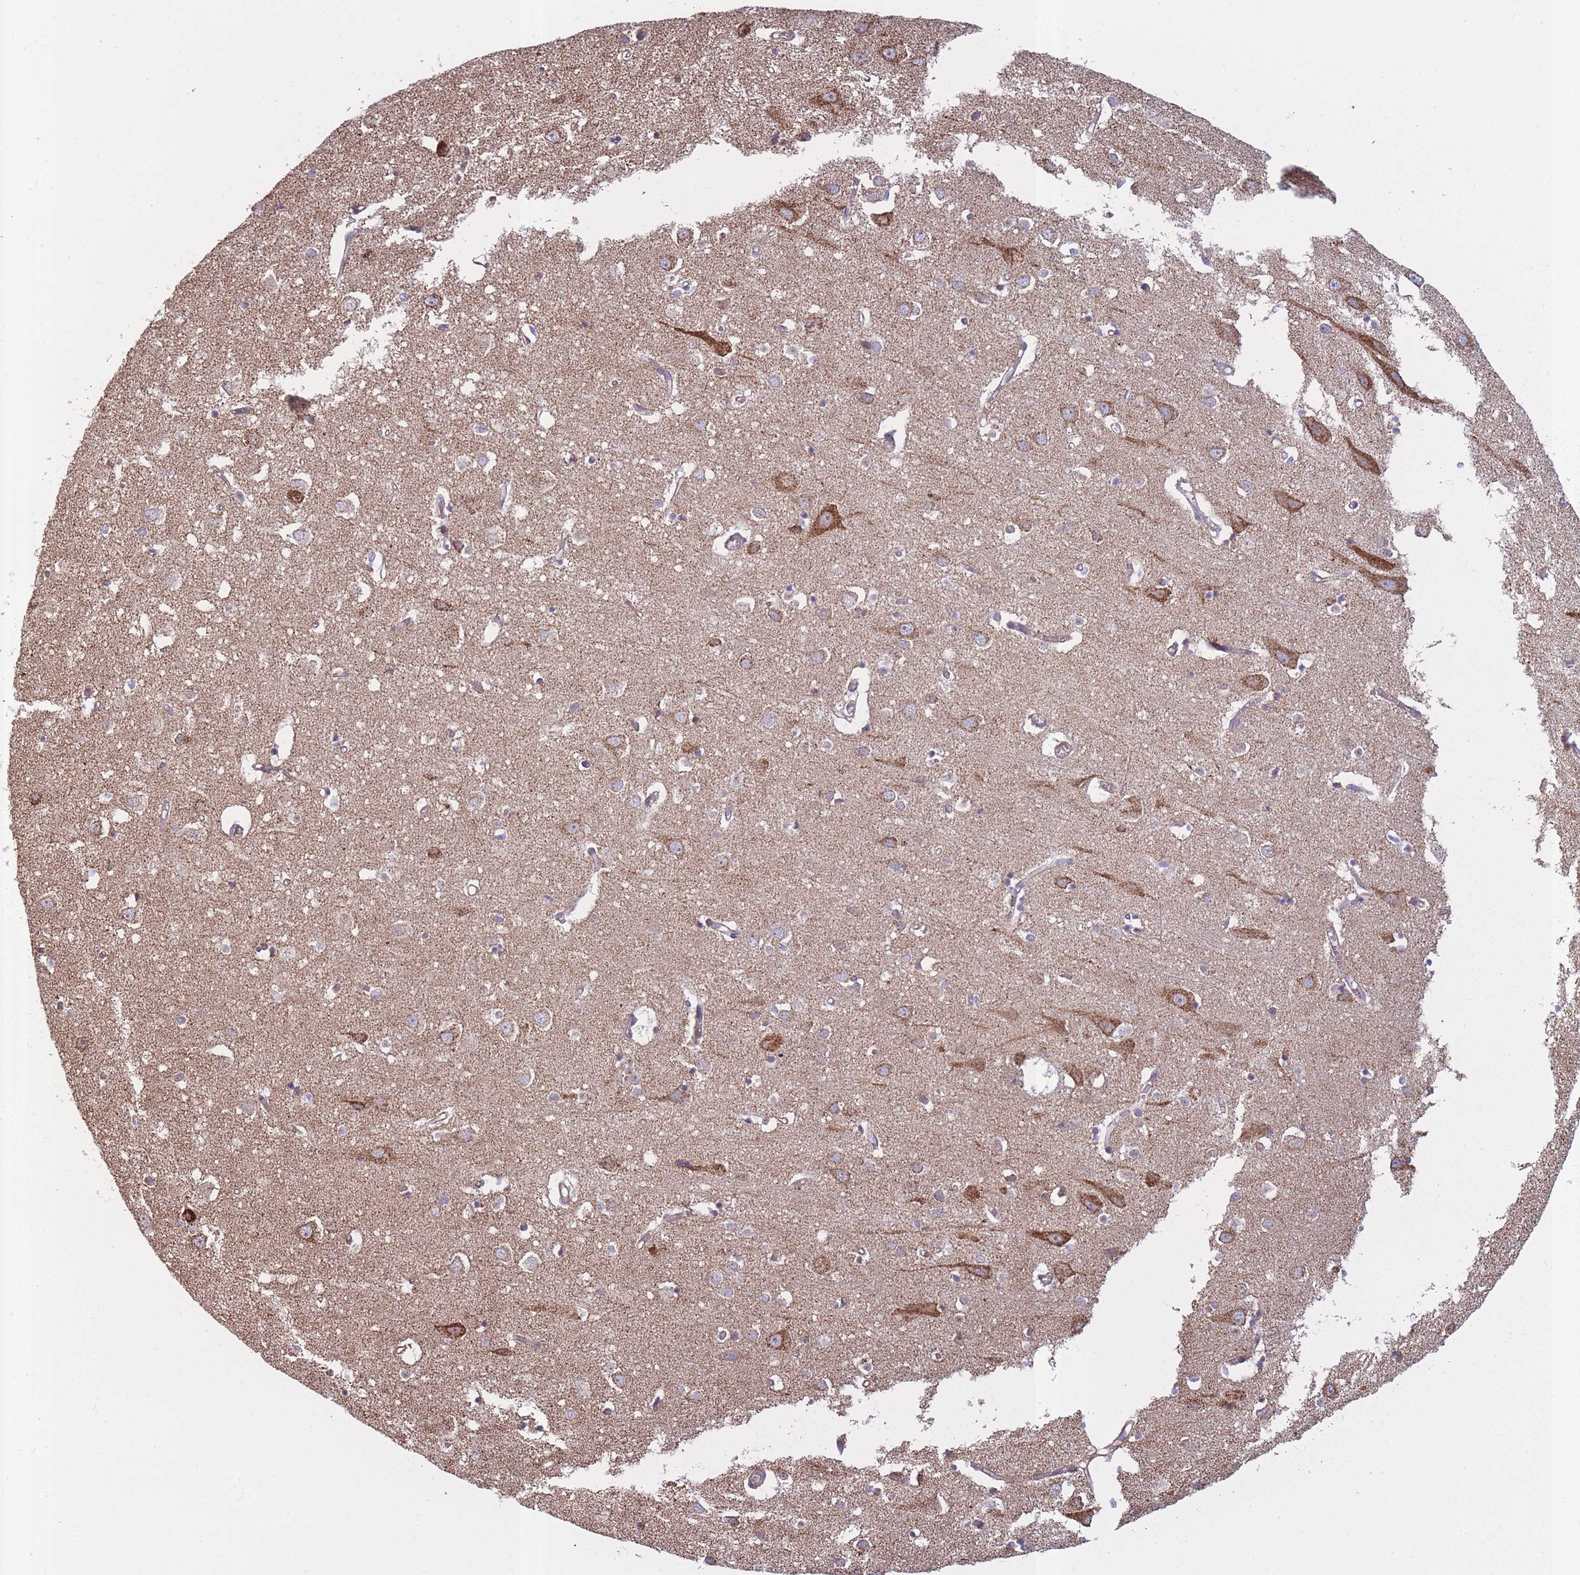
{"staining": {"intensity": "negative", "quantity": "none", "location": "none"}, "tissue": "cerebral cortex", "cell_type": "Endothelial cells", "image_type": "normal", "snomed": [{"axis": "morphology", "description": "Normal tissue, NOS"}, {"axis": "topography", "description": "Cerebral cortex"}], "caption": "IHC histopathology image of benign cerebral cortex: cerebral cortex stained with DAB exhibits no significant protein staining in endothelial cells.", "gene": "KAT2A", "patient": {"sex": "male", "age": 70}}